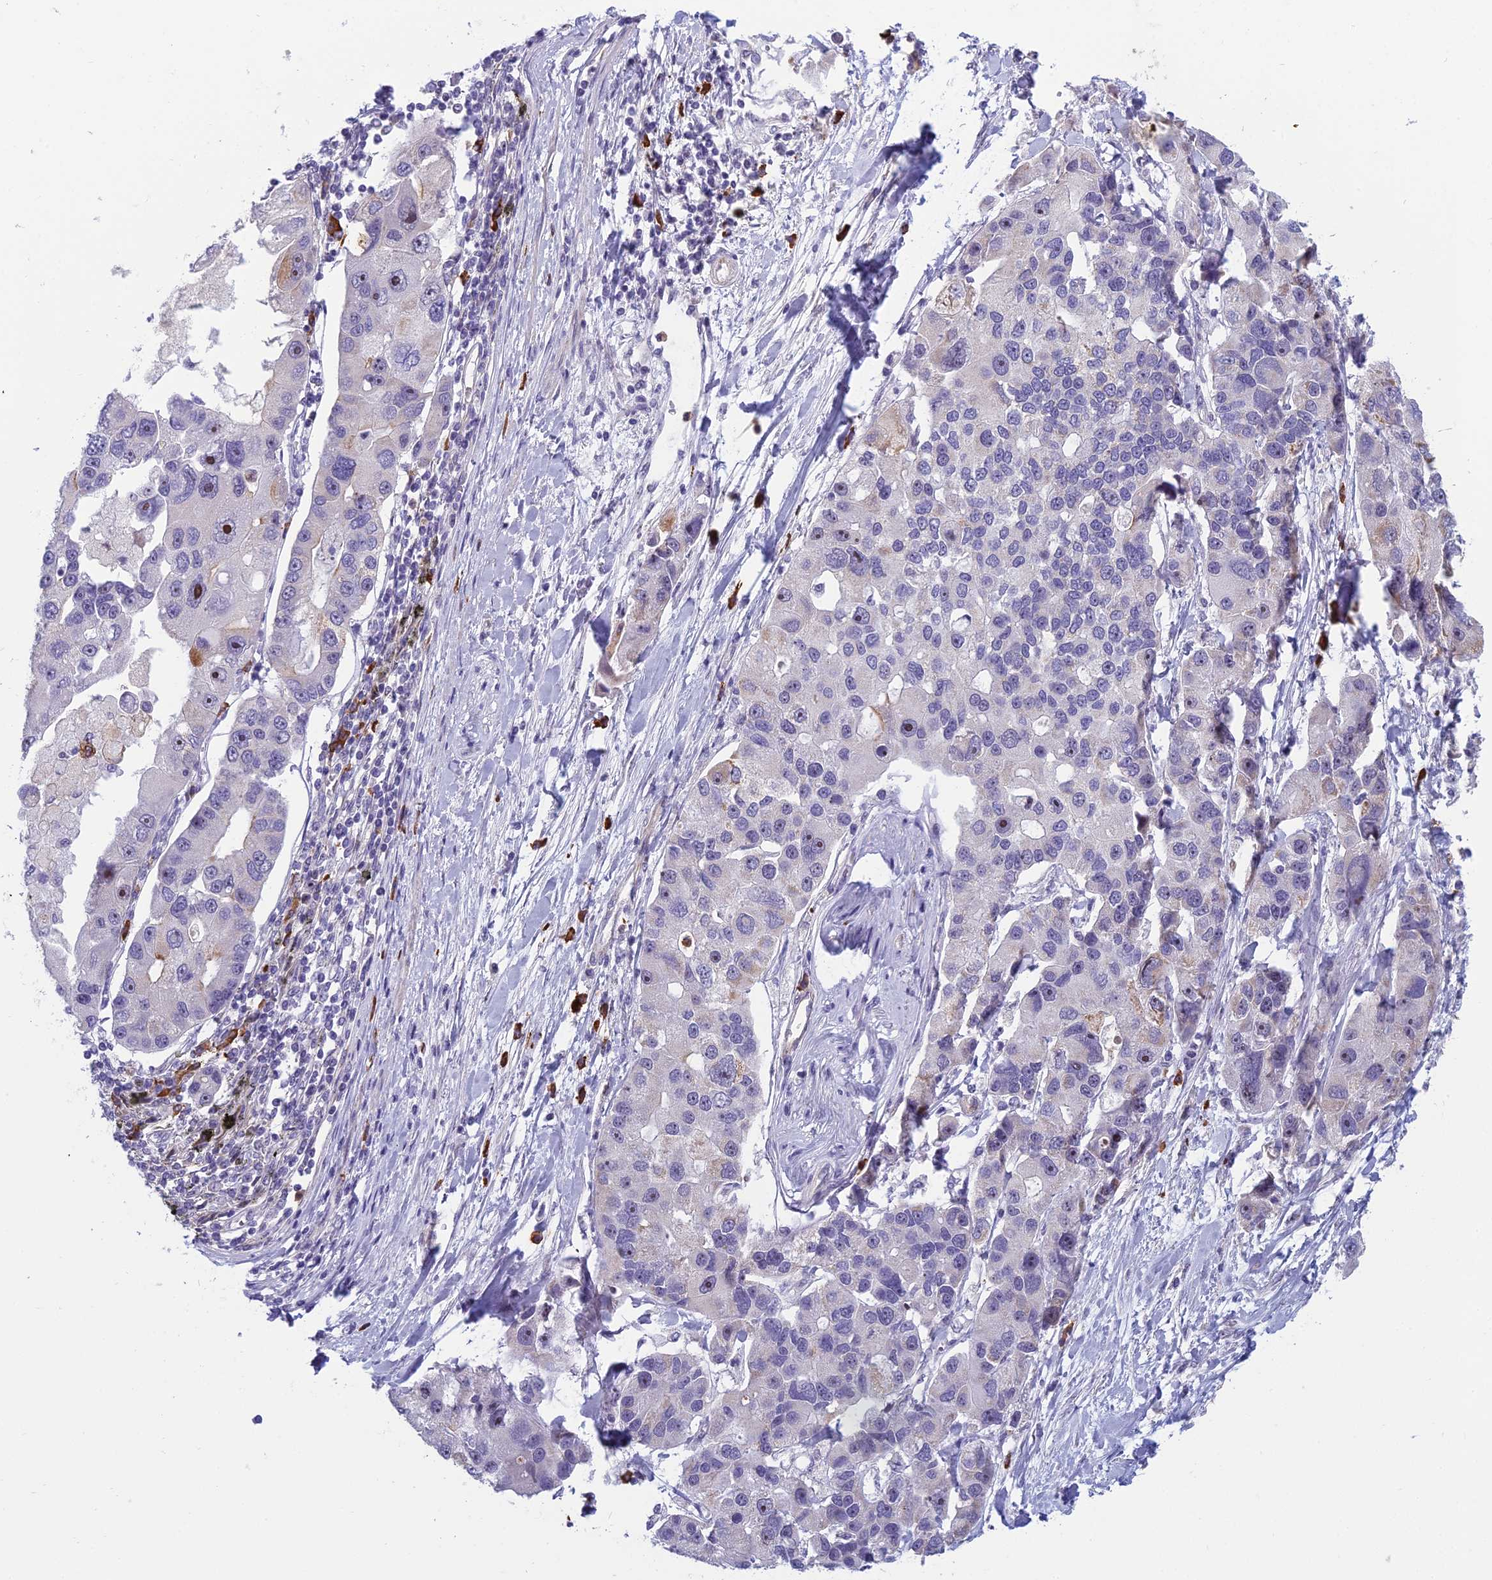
{"staining": {"intensity": "moderate", "quantity": "<25%", "location": "nuclear"}, "tissue": "lung cancer", "cell_type": "Tumor cells", "image_type": "cancer", "snomed": [{"axis": "morphology", "description": "Adenocarcinoma, NOS"}, {"axis": "topography", "description": "Lung"}], "caption": "Immunohistochemical staining of human lung cancer (adenocarcinoma) shows moderate nuclear protein expression in approximately <25% of tumor cells. The protein of interest is shown in brown color, while the nuclei are stained blue.", "gene": "NOC2L", "patient": {"sex": "female", "age": 54}}